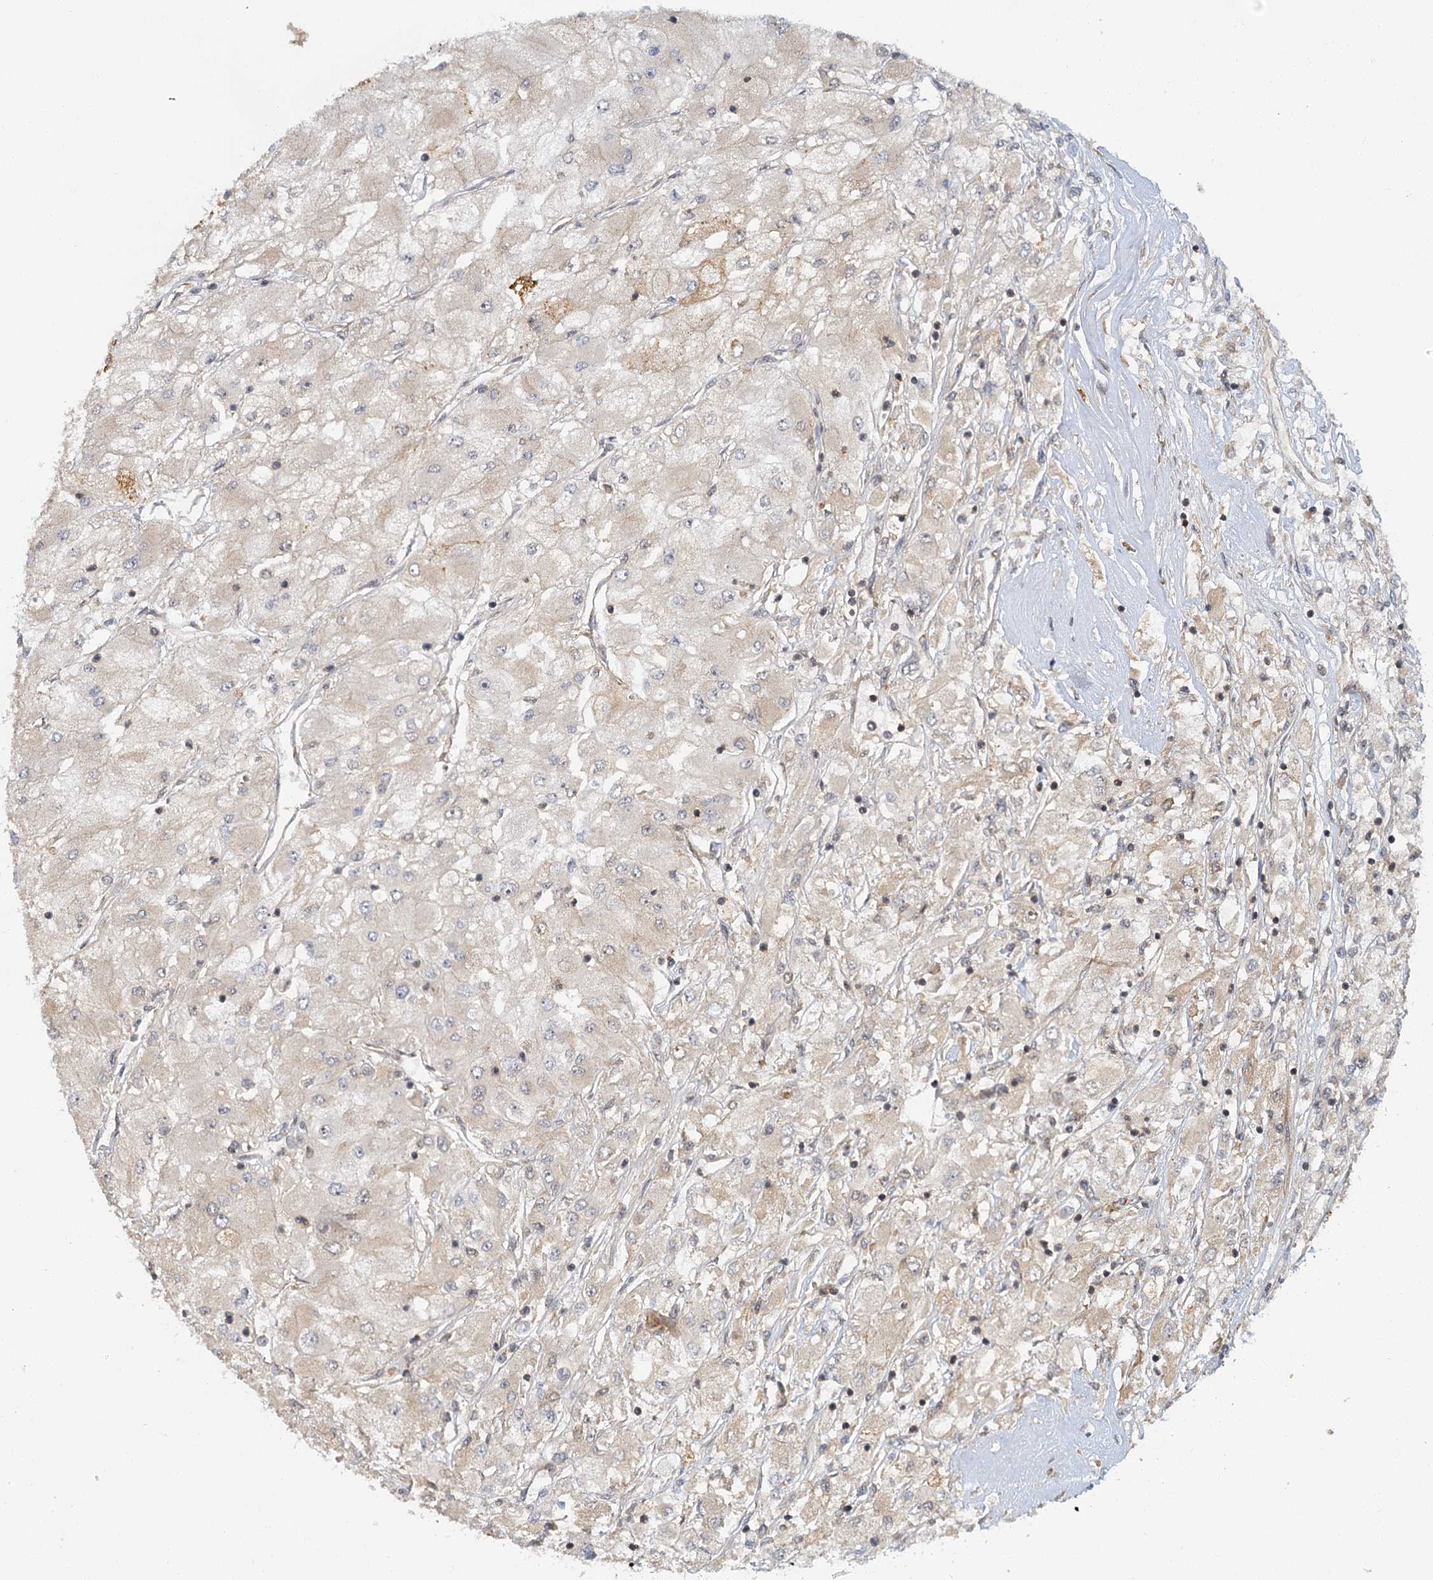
{"staining": {"intensity": "negative", "quantity": "none", "location": "none"}, "tissue": "renal cancer", "cell_type": "Tumor cells", "image_type": "cancer", "snomed": [{"axis": "morphology", "description": "Adenocarcinoma, NOS"}, {"axis": "topography", "description": "Kidney"}], "caption": "Immunohistochemistry (IHC) of renal cancer (adenocarcinoma) displays no positivity in tumor cells.", "gene": "ZNF549", "patient": {"sex": "male", "age": 80}}